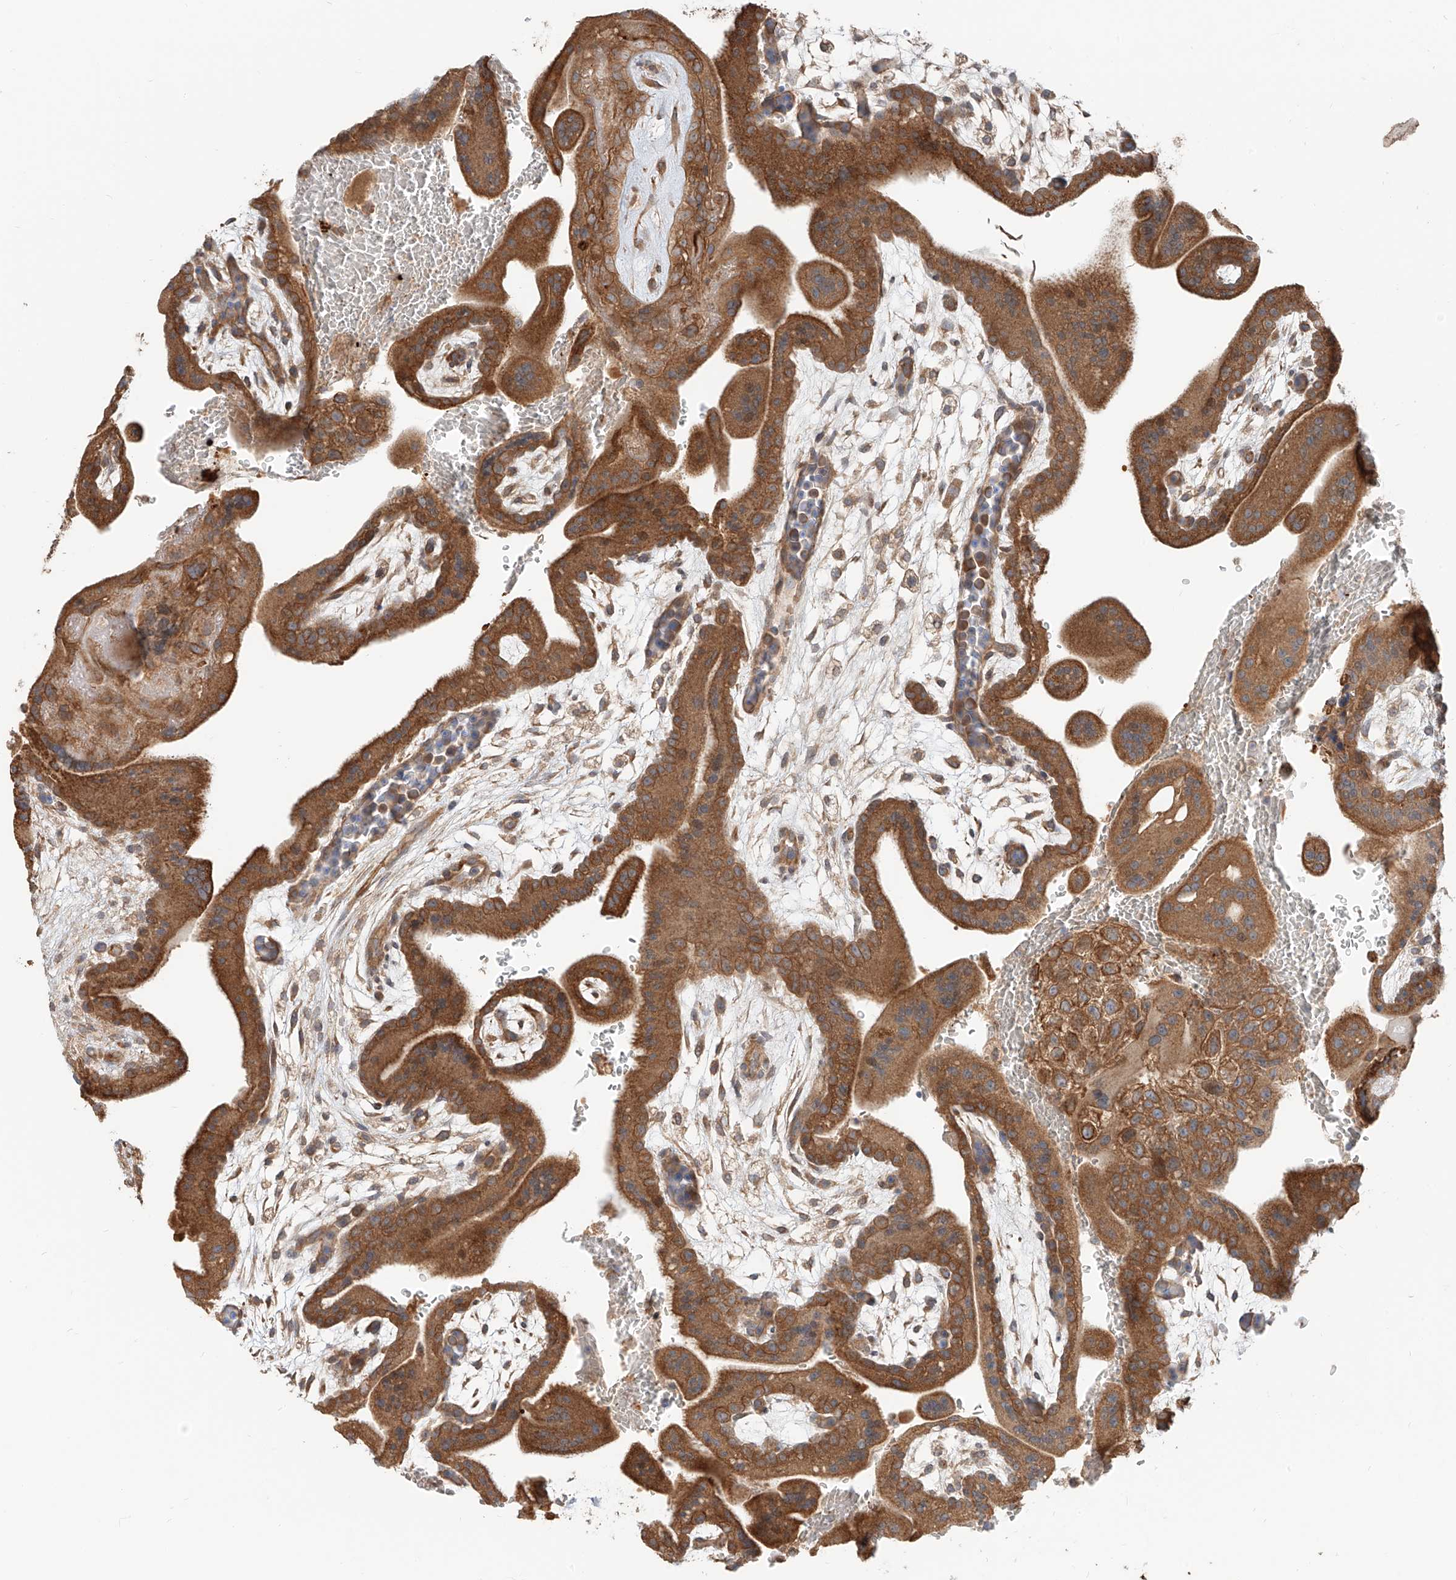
{"staining": {"intensity": "strong", "quantity": ">75%", "location": "cytoplasmic/membranous"}, "tissue": "placenta", "cell_type": "Decidual cells", "image_type": "normal", "snomed": [{"axis": "morphology", "description": "Normal tissue, NOS"}, {"axis": "topography", "description": "Placenta"}], "caption": "Protein staining of normal placenta demonstrates strong cytoplasmic/membranous staining in approximately >75% of decidual cells. Immunohistochemistry stains the protein in brown and the nuclei are stained blue.", "gene": "CEP162", "patient": {"sex": "female", "age": 35}}